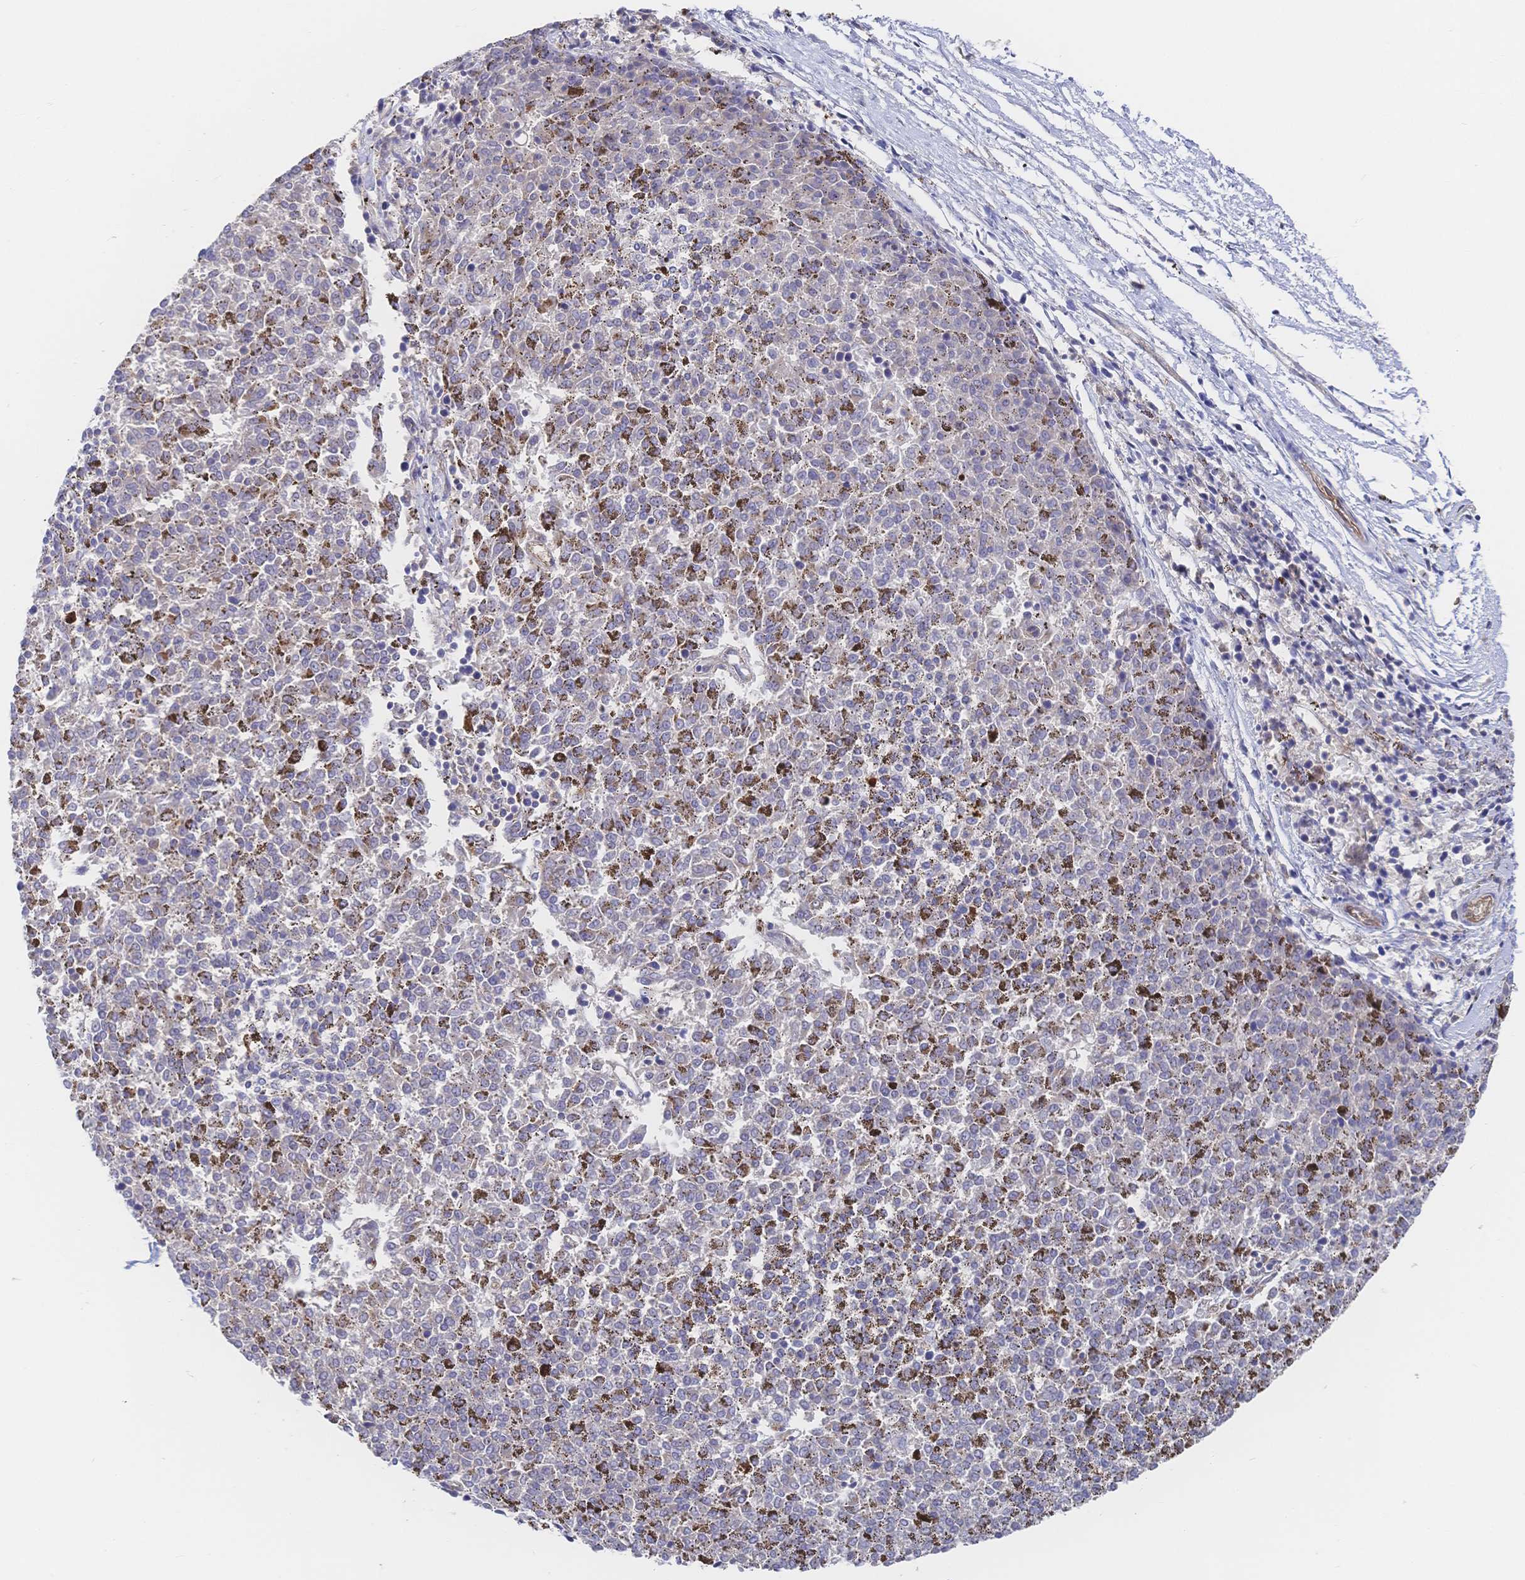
{"staining": {"intensity": "negative", "quantity": "none", "location": "none"}, "tissue": "melanoma", "cell_type": "Tumor cells", "image_type": "cancer", "snomed": [{"axis": "morphology", "description": "Malignant melanoma, NOS"}, {"axis": "topography", "description": "Skin"}], "caption": "Immunohistochemistry micrograph of neoplastic tissue: malignant melanoma stained with DAB (3,3'-diaminobenzidine) exhibits no significant protein expression in tumor cells.", "gene": "F11R", "patient": {"sex": "female", "age": 72}}